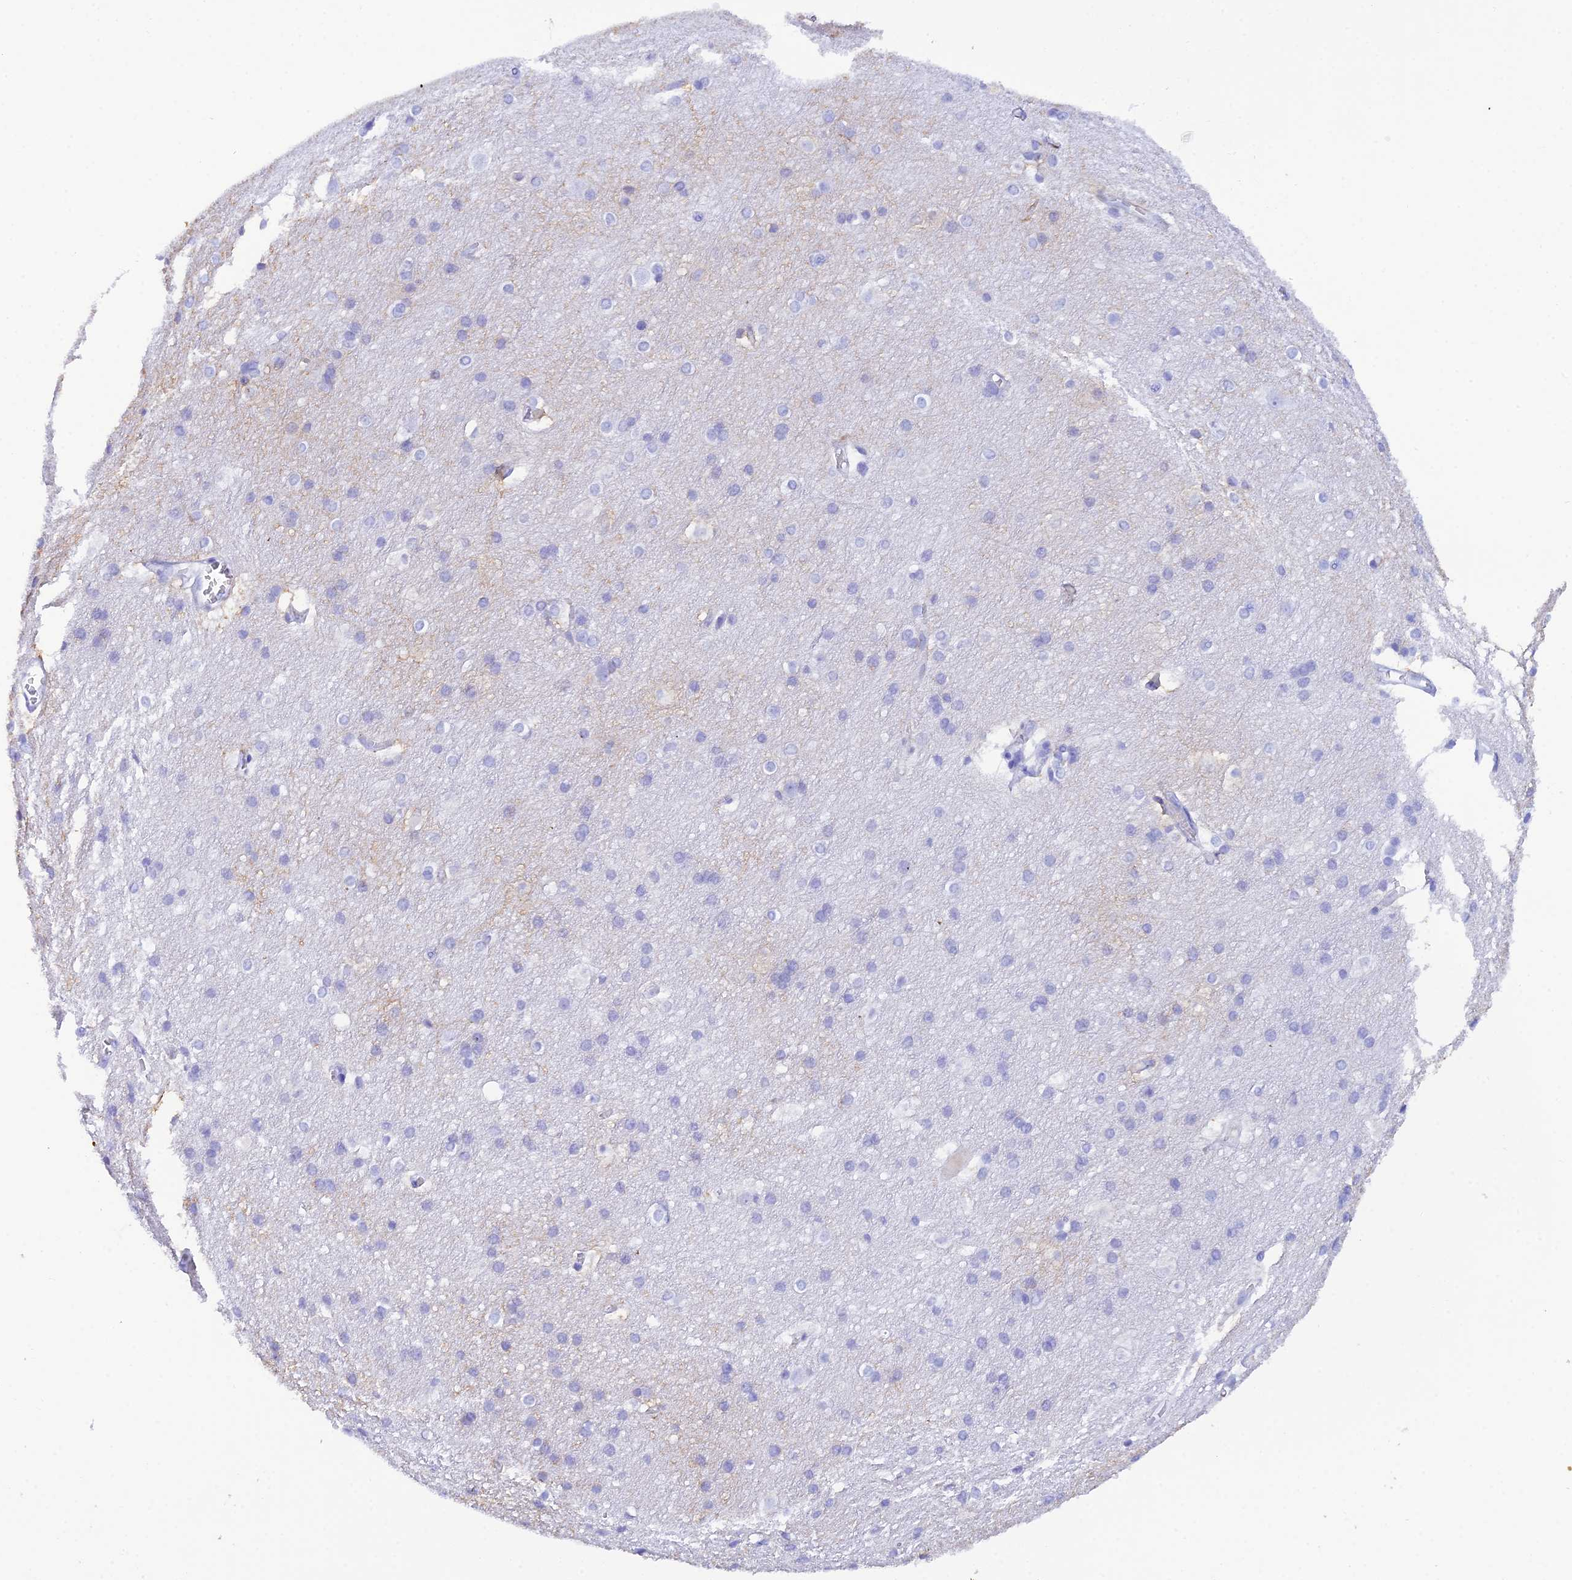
{"staining": {"intensity": "negative", "quantity": "none", "location": "none"}, "tissue": "cerebral cortex", "cell_type": "Endothelial cells", "image_type": "normal", "snomed": [{"axis": "morphology", "description": "Normal tissue, NOS"}, {"axis": "topography", "description": "Cerebral cortex"}], "caption": "This is a image of IHC staining of benign cerebral cortex, which shows no positivity in endothelial cells.", "gene": "REG1A", "patient": {"sex": "male", "age": 54}}